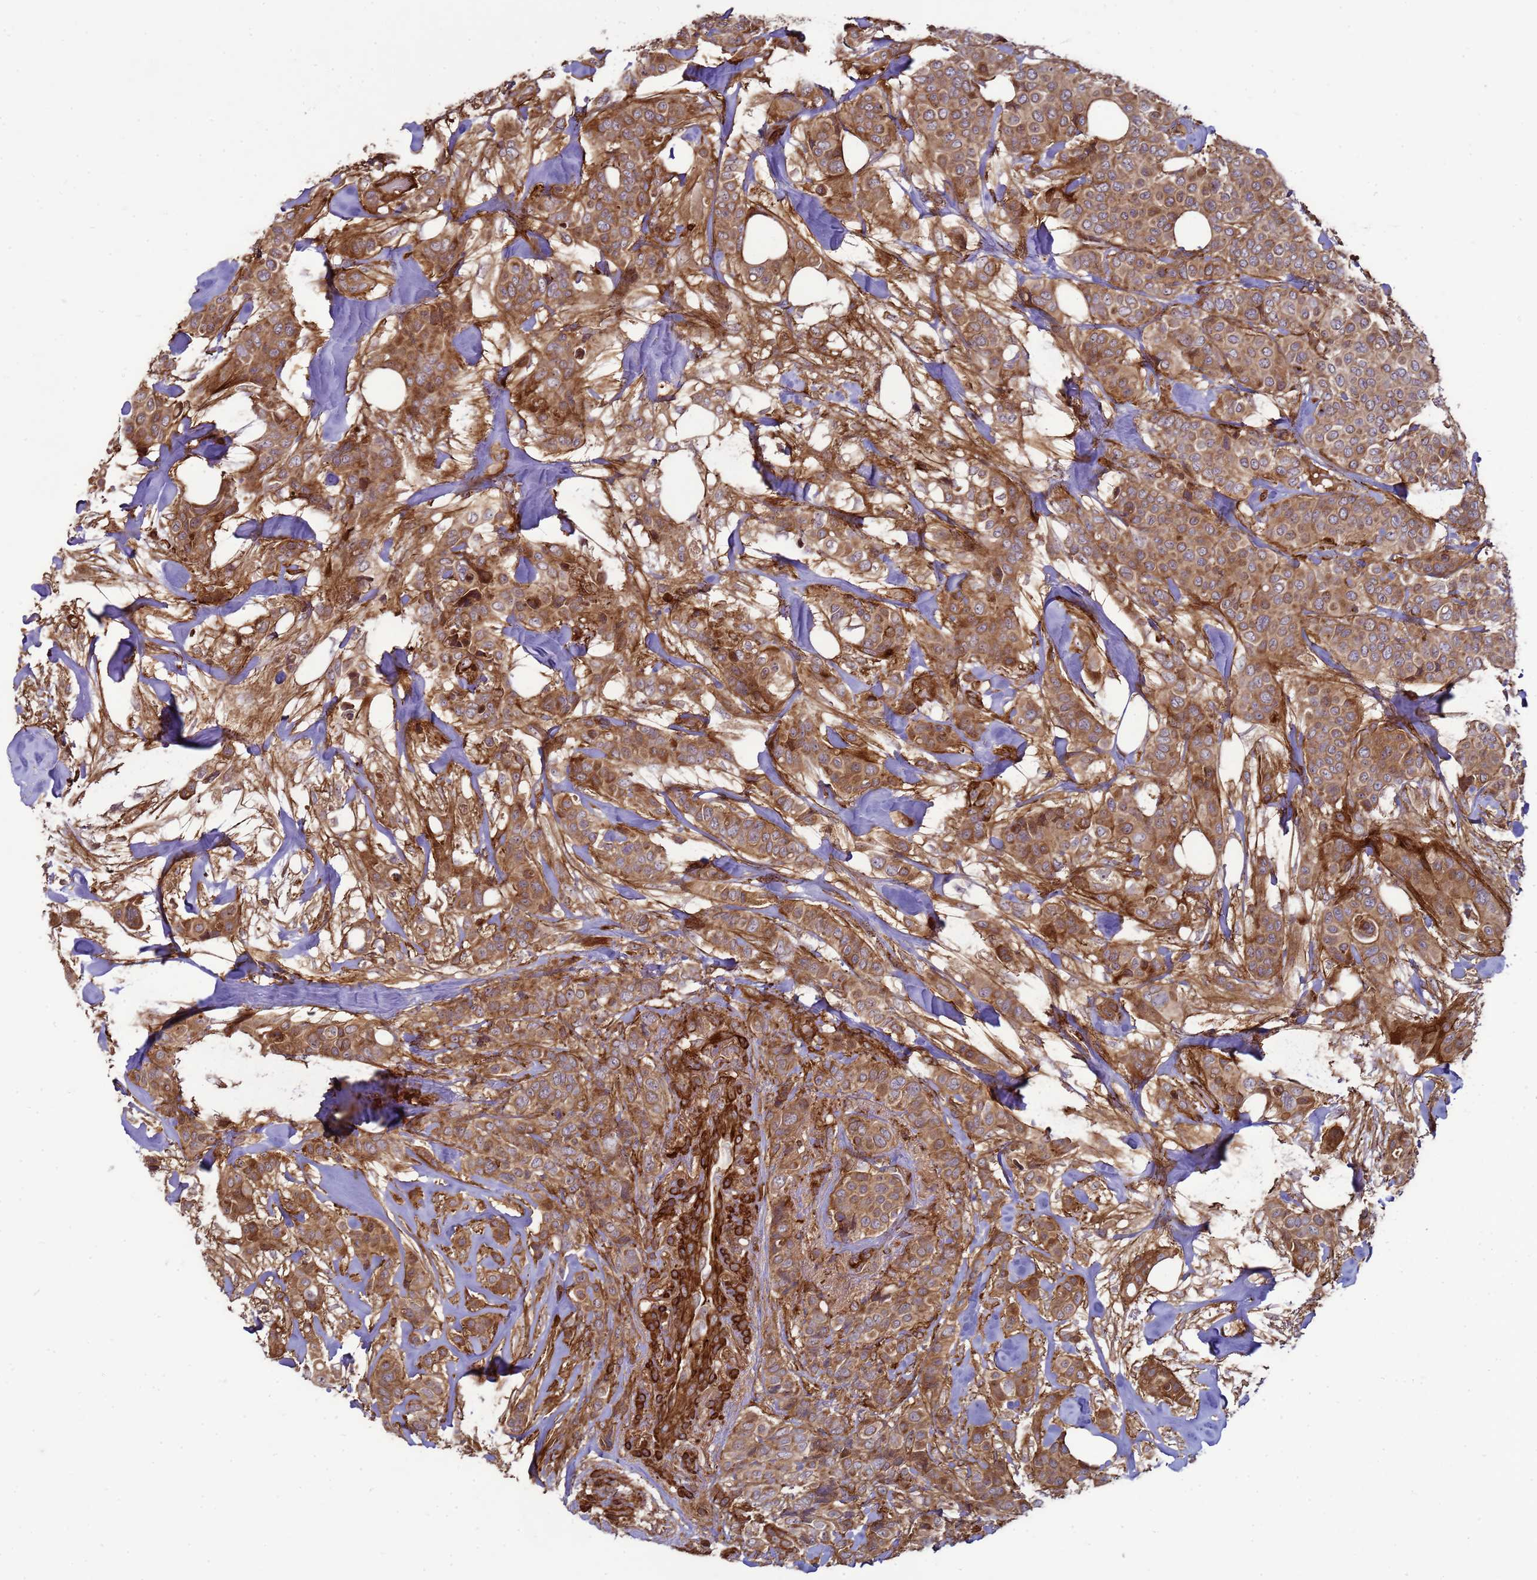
{"staining": {"intensity": "moderate", "quantity": ">75%", "location": "cytoplasmic/membranous"}, "tissue": "breast cancer", "cell_type": "Tumor cells", "image_type": "cancer", "snomed": [{"axis": "morphology", "description": "Lobular carcinoma"}, {"axis": "topography", "description": "Breast"}], "caption": "Breast cancer (lobular carcinoma) stained for a protein reveals moderate cytoplasmic/membranous positivity in tumor cells.", "gene": "CNOT1", "patient": {"sex": "female", "age": 51}}